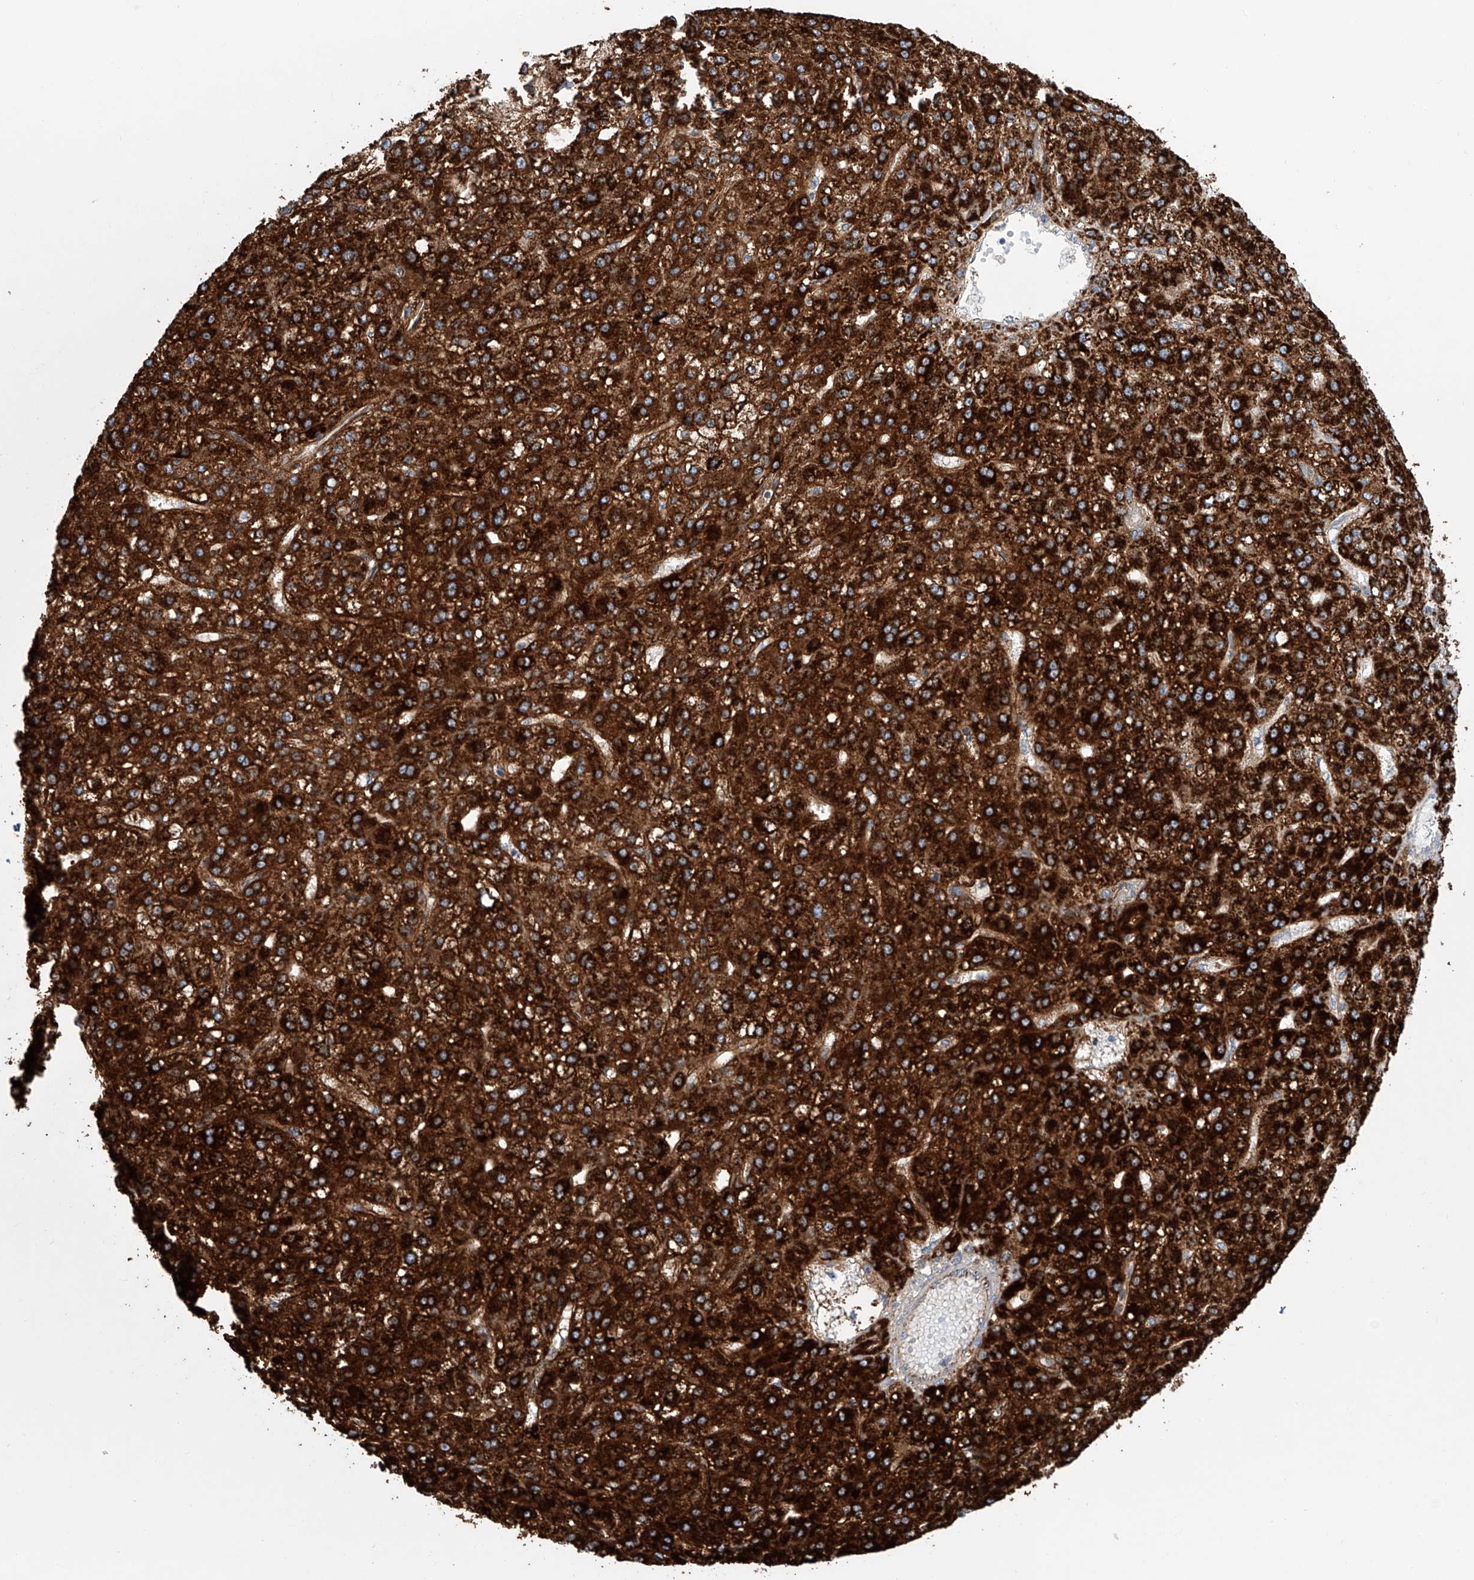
{"staining": {"intensity": "strong", "quantity": ">75%", "location": "cytoplasmic/membranous"}, "tissue": "liver cancer", "cell_type": "Tumor cells", "image_type": "cancer", "snomed": [{"axis": "morphology", "description": "Carcinoma, Hepatocellular, NOS"}, {"axis": "topography", "description": "Liver"}], "caption": "This image demonstrates immunohistochemistry (IHC) staining of human liver cancer, with high strong cytoplasmic/membranous expression in approximately >75% of tumor cells.", "gene": "ALDH6A1", "patient": {"sex": "male", "age": 67}}